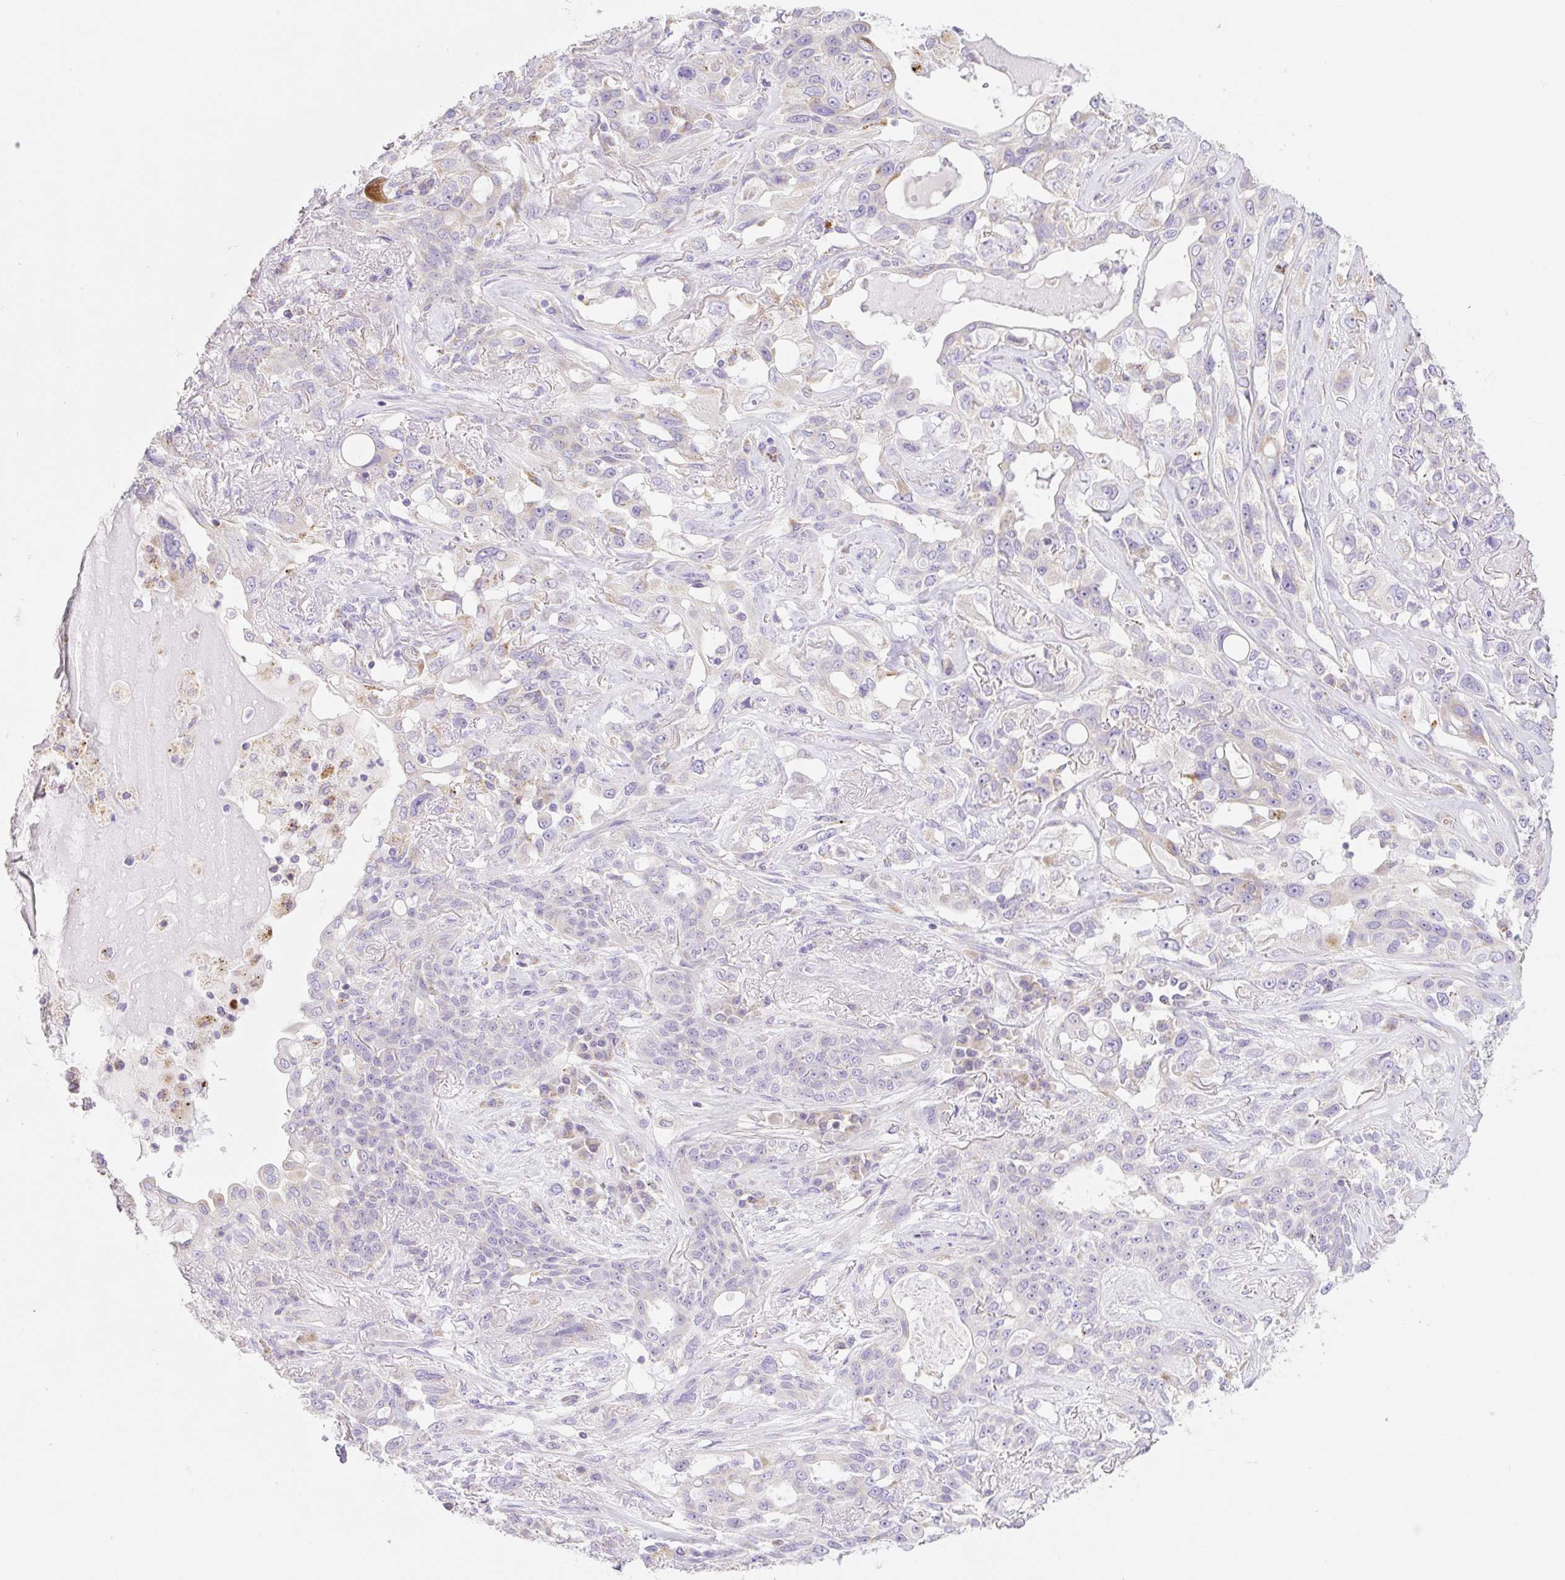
{"staining": {"intensity": "negative", "quantity": "none", "location": "none"}, "tissue": "lung cancer", "cell_type": "Tumor cells", "image_type": "cancer", "snomed": [{"axis": "morphology", "description": "Squamous cell carcinoma, NOS"}, {"axis": "topography", "description": "Lung"}], "caption": "High magnification brightfield microscopy of lung cancer stained with DAB (brown) and counterstained with hematoxylin (blue): tumor cells show no significant positivity.", "gene": "CLEC3A", "patient": {"sex": "female", "age": 70}}